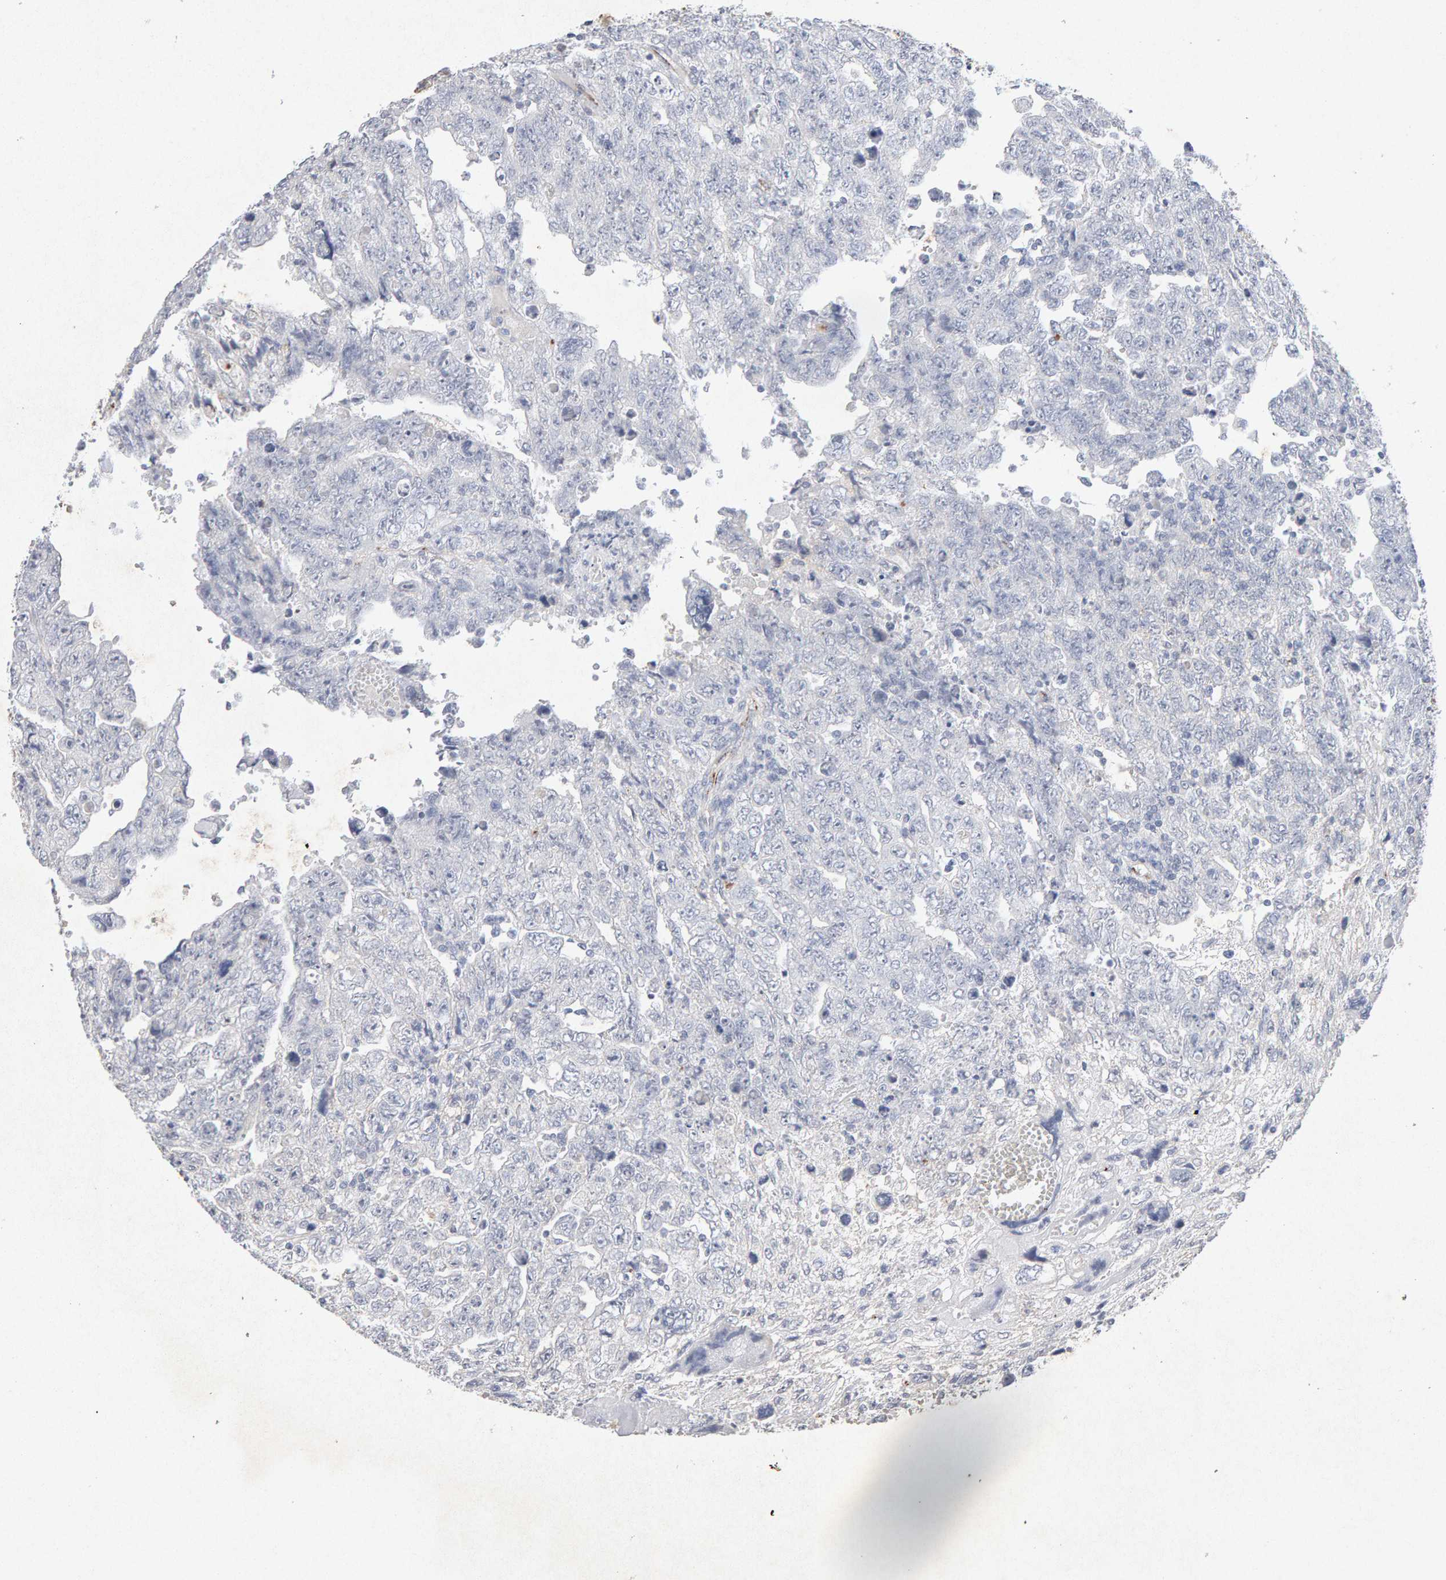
{"staining": {"intensity": "negative", "quantity": "none", "location": "none"}, "tissue": "testis cancer", "cell_type": "Tumor cells", "image_type": "cancer", "snomed": [{"axis": "morphology", "description": "Carcinoma, Embryonal, NOS"}, {"axis": "topography", "description": "Testis"}], "caption": "This is an immunohistochemistry (IHC) photomicrograph of human testis cancer (embryonal carcinoma). There is no positivity in tumor cells.", "gene": "PTPRM", "patient": {"sex": "male", "age": 28}}